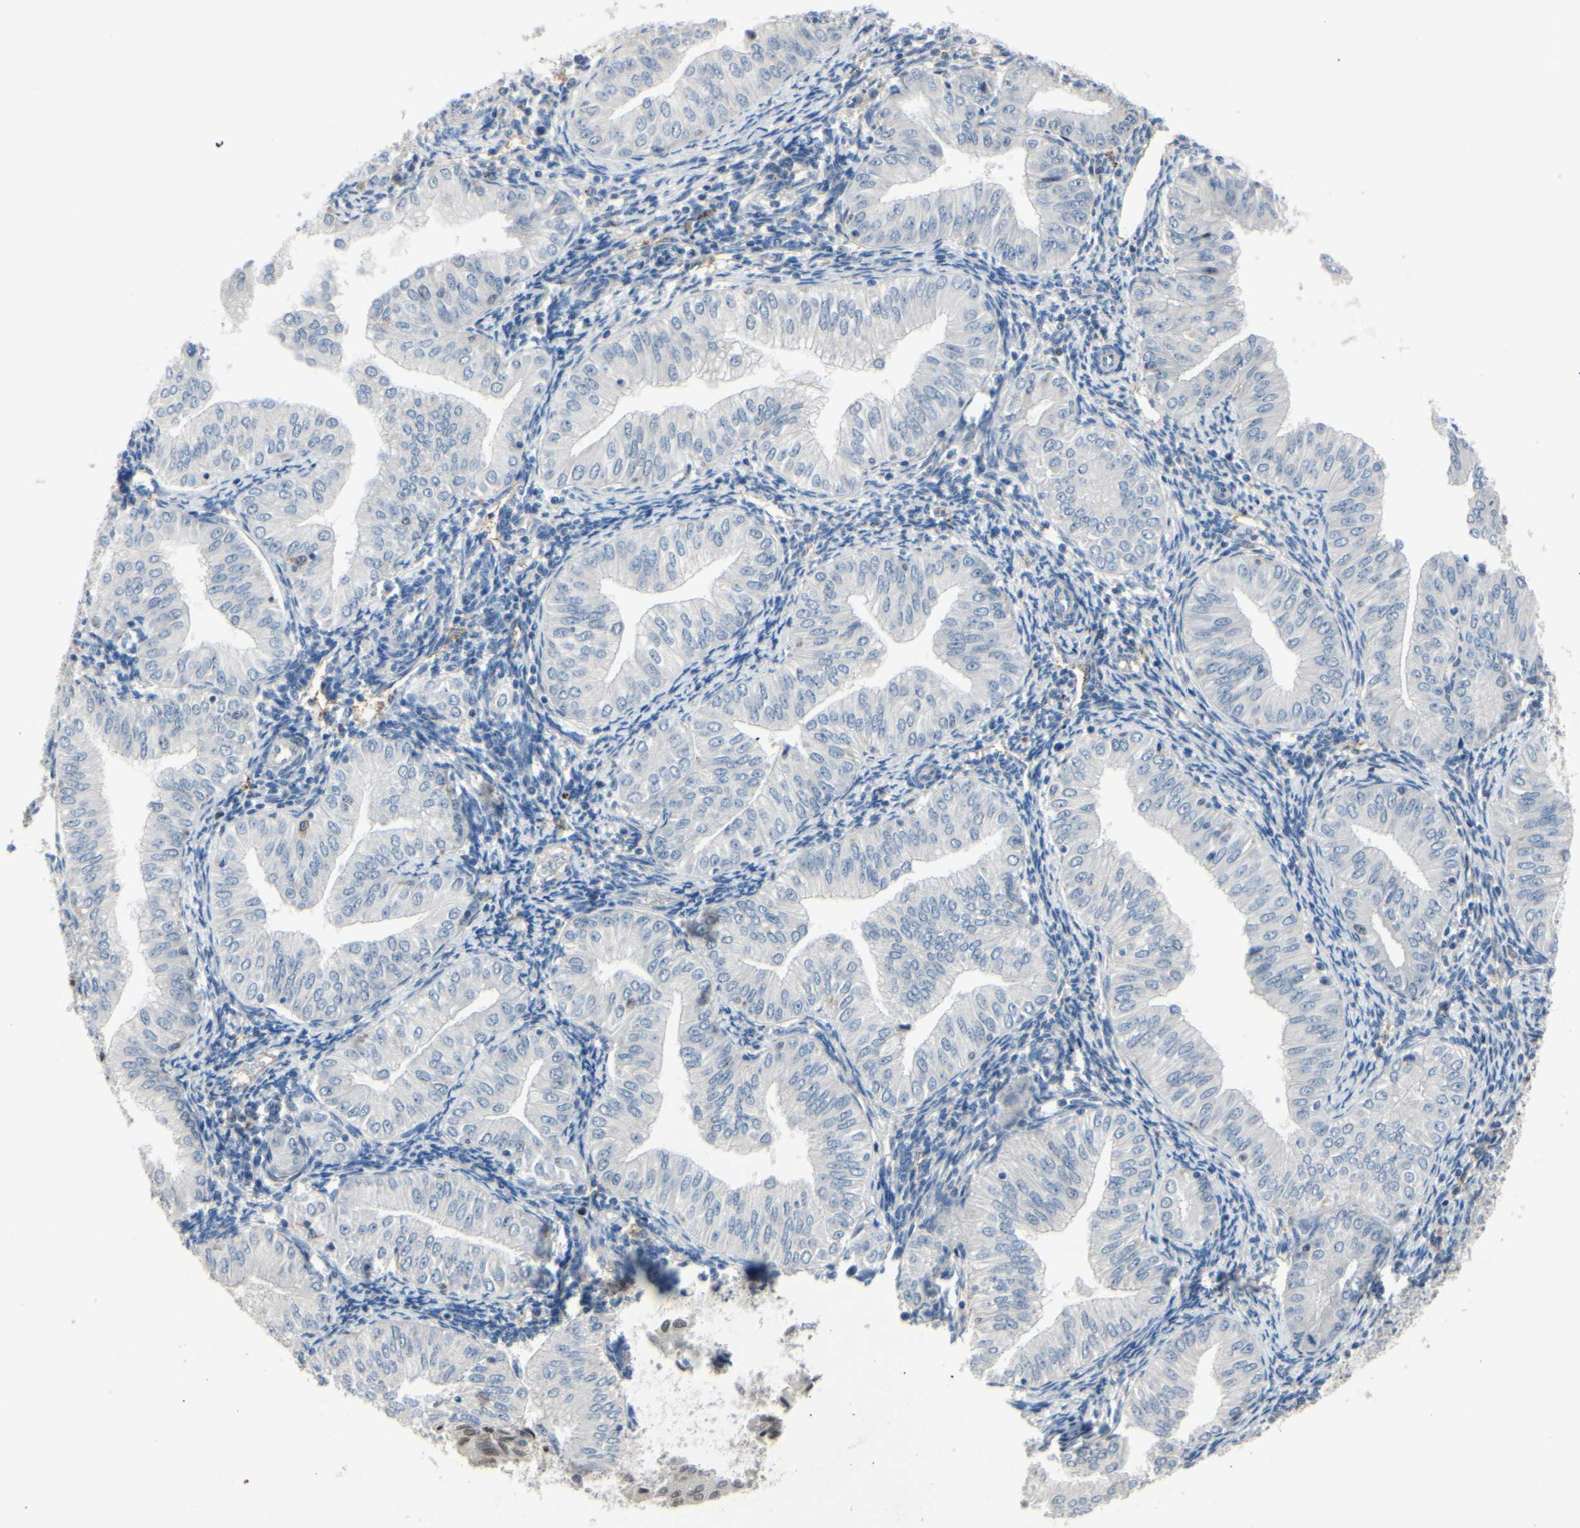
{"staining": {"intensity": "negative", "quantity": "none", "location": "none"}, "tissue": "endometrial cancer", "cell_type": "Tumor cells", "image_type": "cancer", "snomed": [{"axis": "morphology", "description": "Normal tissue, NOS"}, {"axis": "morphology", "description": "Adenocarcinoma, NOS"}, {"axis": "topography", "description": "Endometrium"}], "caption": "A high-resolution micrograph shows IHC staining of endometrial cancer, which exhibits no significant positivity in tumor cells. The staining was performed using DAB to visualize the protein expression in brown, while the nuclei were stained in blue with hematoxylin (Magnification: 20x).", "gene": "LHX9", "patient": {"sex": "female", "age": 53}}